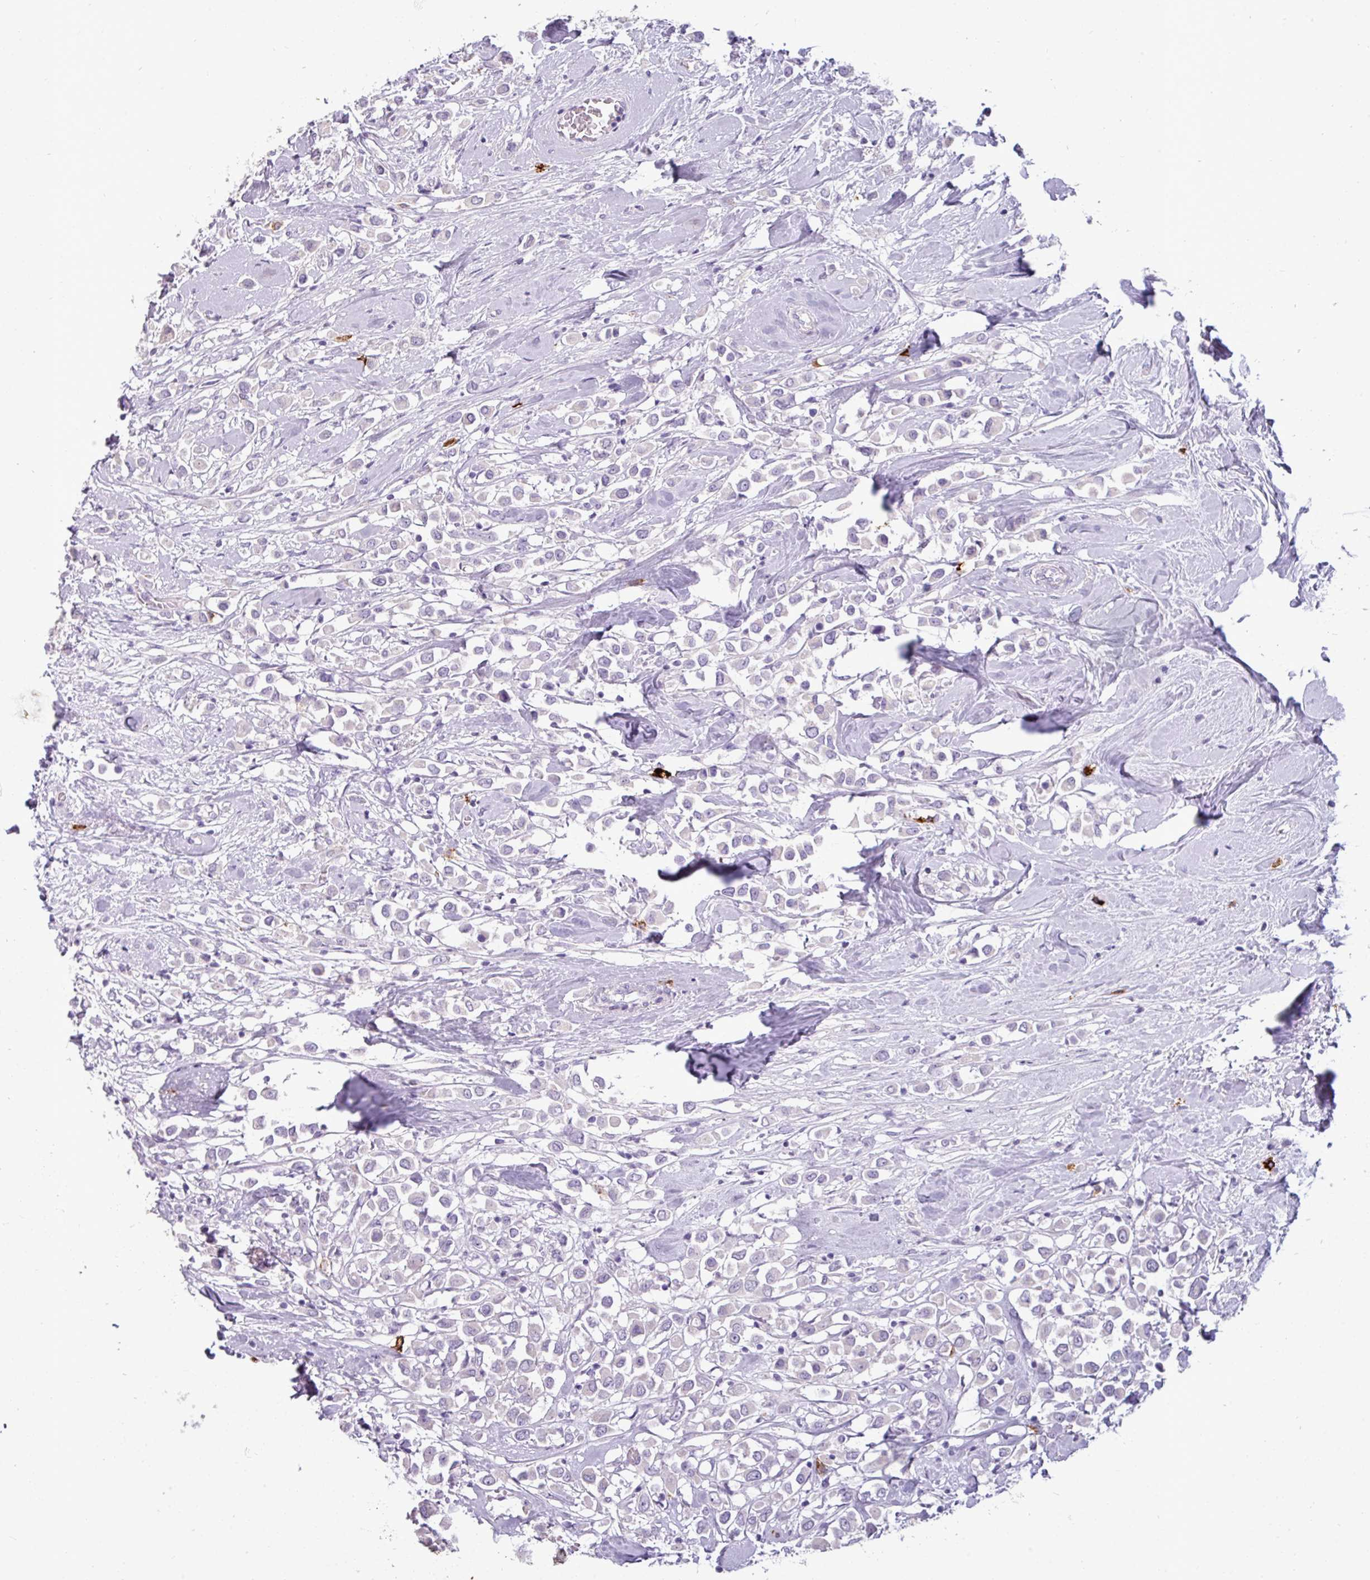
{"staining": {"intensity": "negative", "quantity": "none", "location": "none"}, "tissue": "breast cancer", "cell_type": "Tumor cells", "image_type": "cancer", "snomed": [{"axis": "morphology", "description": "Duct carcinoma"}, {"axis": "topography", "description": "Breast"}], "caption": "Tumor cells show no significant protein staining in breast cancer (invasive ductal carcinoma).", "gene": "TRIM39", "patient": {"sex": "female", "age": 61}}